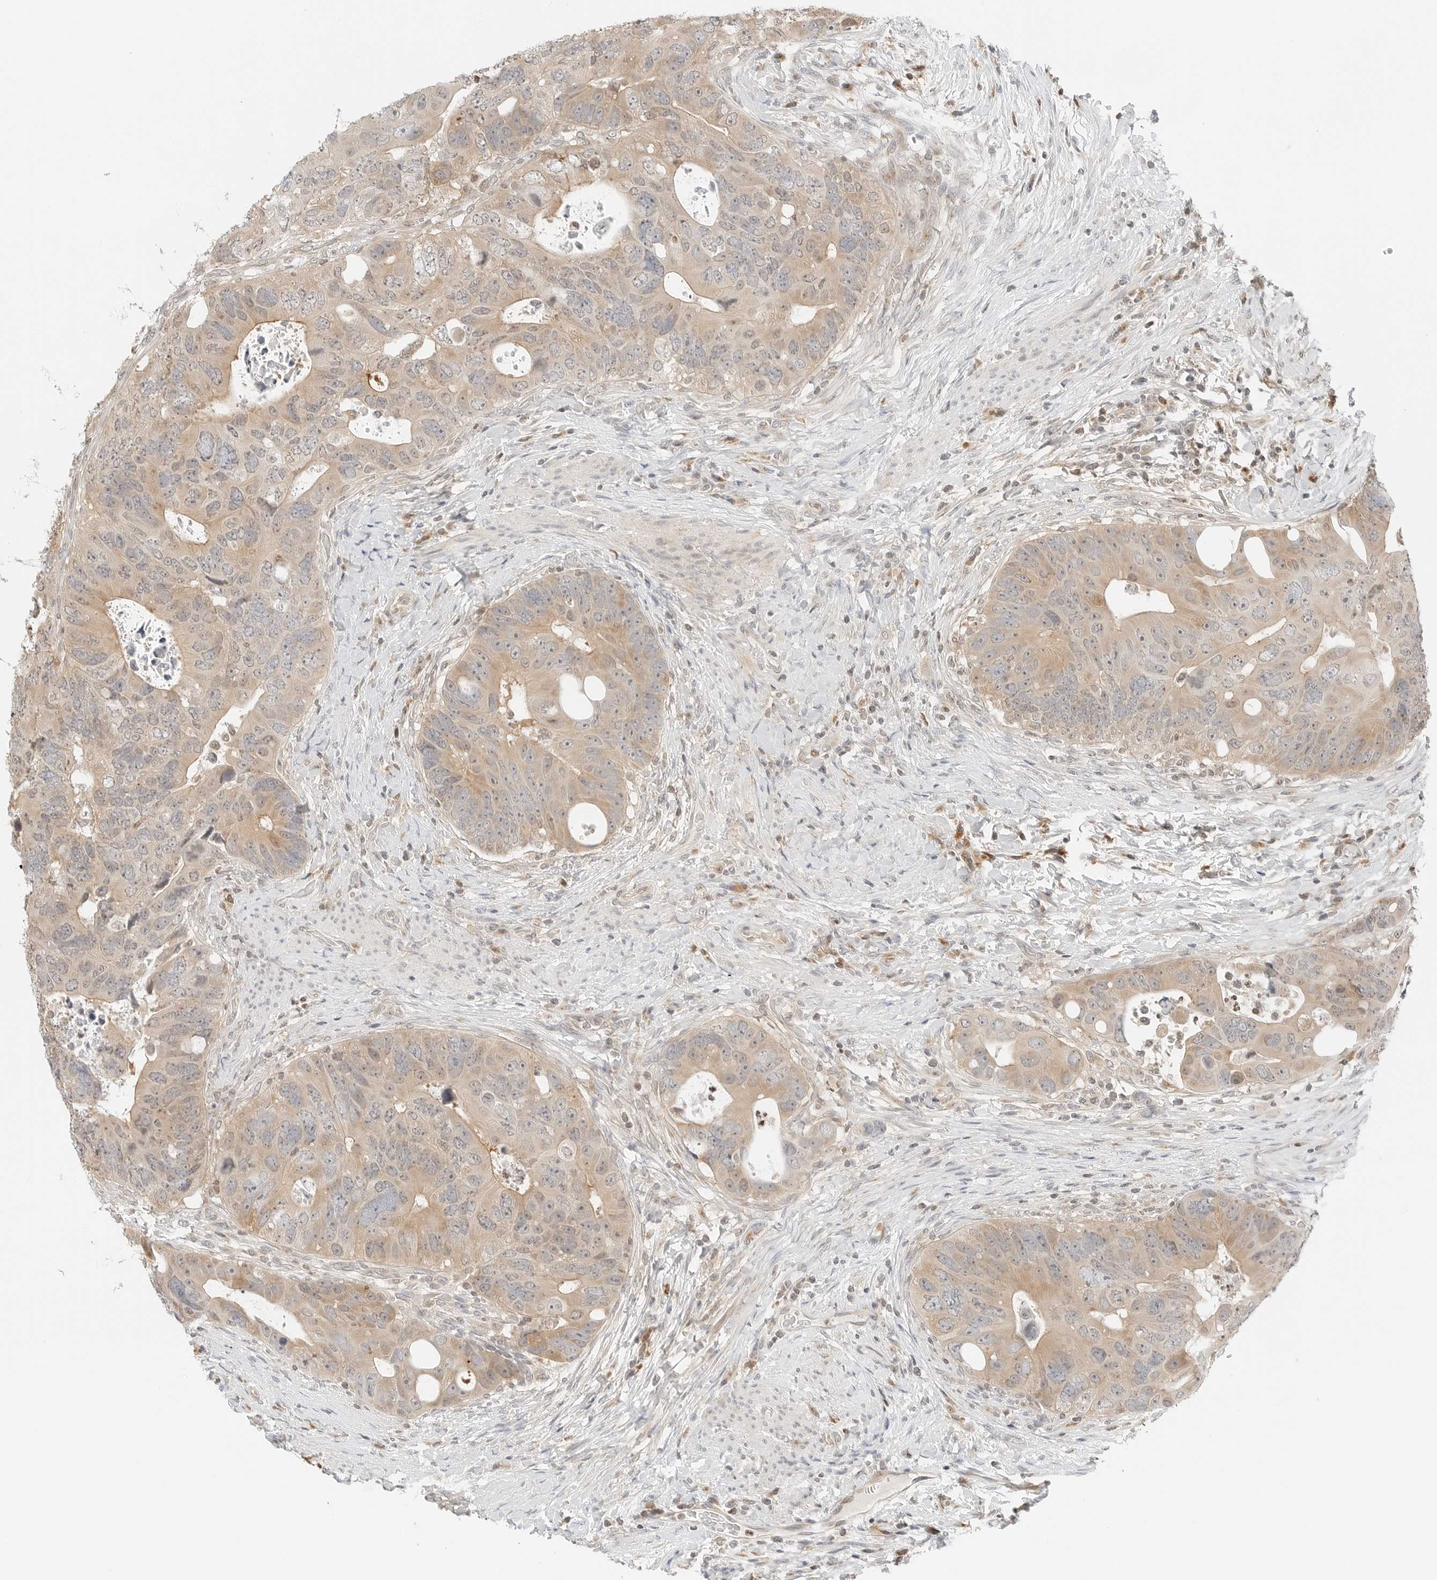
{"staining": {"intensity": "moderate", "quantity": ">75%", "location": "cytoplasmic/membranous"}, "tissue": "colorectal cancer", "cell_type": "Tumor cells", "image_type": "cancer", "snomed": [{"axis": "morphology", "description": "Adenocarcinoma, NOS"}, {"axis": "topography", "description": "Rectum"}], "caption": "Protein analysis of adenocarcinoma (colorectal) tissue shows moderate cytoplasmic/membranous positivity in approximately >75% of tumor cells.", "gene": "IQCC", "patient": {"sex": "male", "age": 59}}